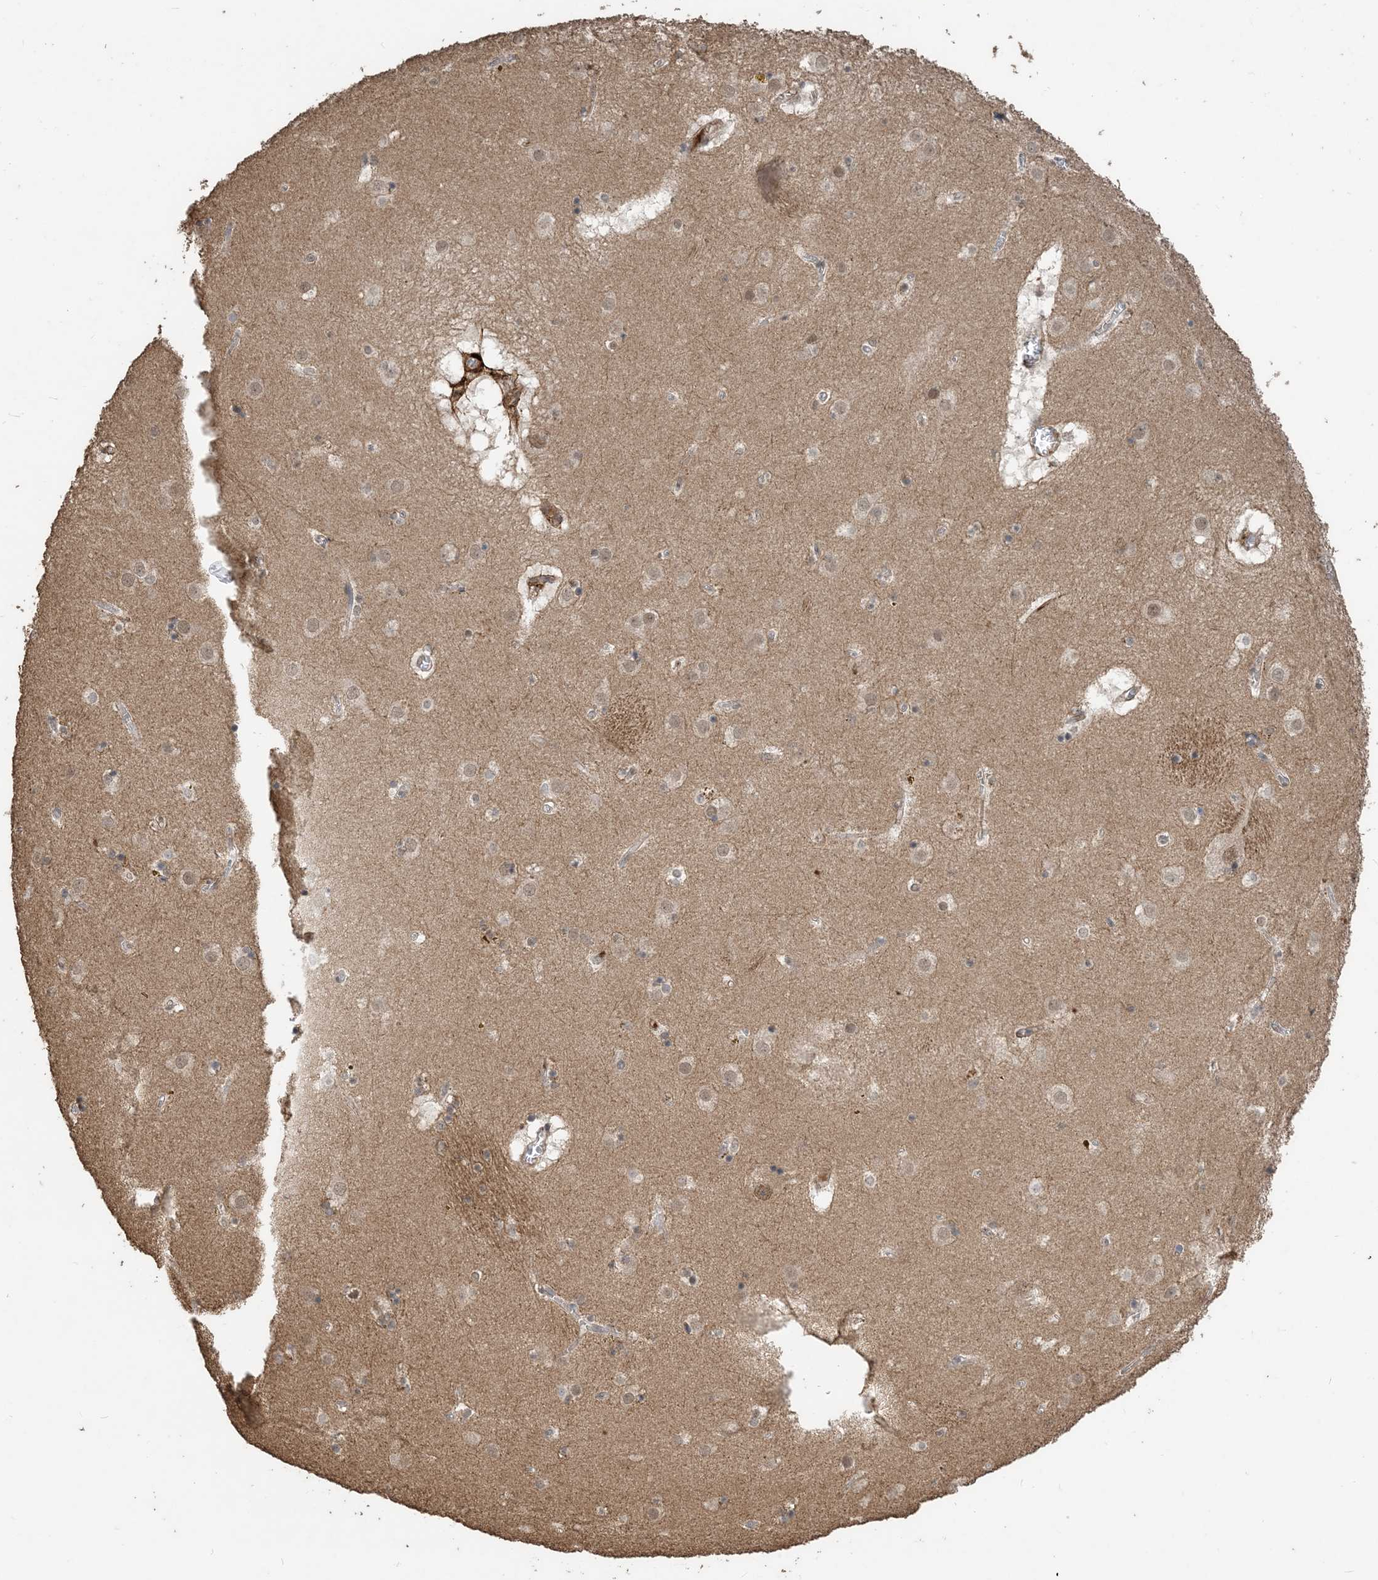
{"staining": {"intensity": "moderate", "quantity": "<25%", "location": "cytoplasmic/membranous"}, "tissue": "caudate", "cell_type": "Glial cells", "image_type": "normal", "snomed": [{"axis": "morphology", "description": "Normal tissue, NOS"}, {"axis": "topography", "description": "Lateral ventricle wall"}], "caption": "This histopathology image displays IHC staining of benign caudate, with low moderate cytoplasmic/membranous expression in about <25% of glial cells.", "gene": "ZC3H12A", "patient": {"sex": "male", "age": 70}}